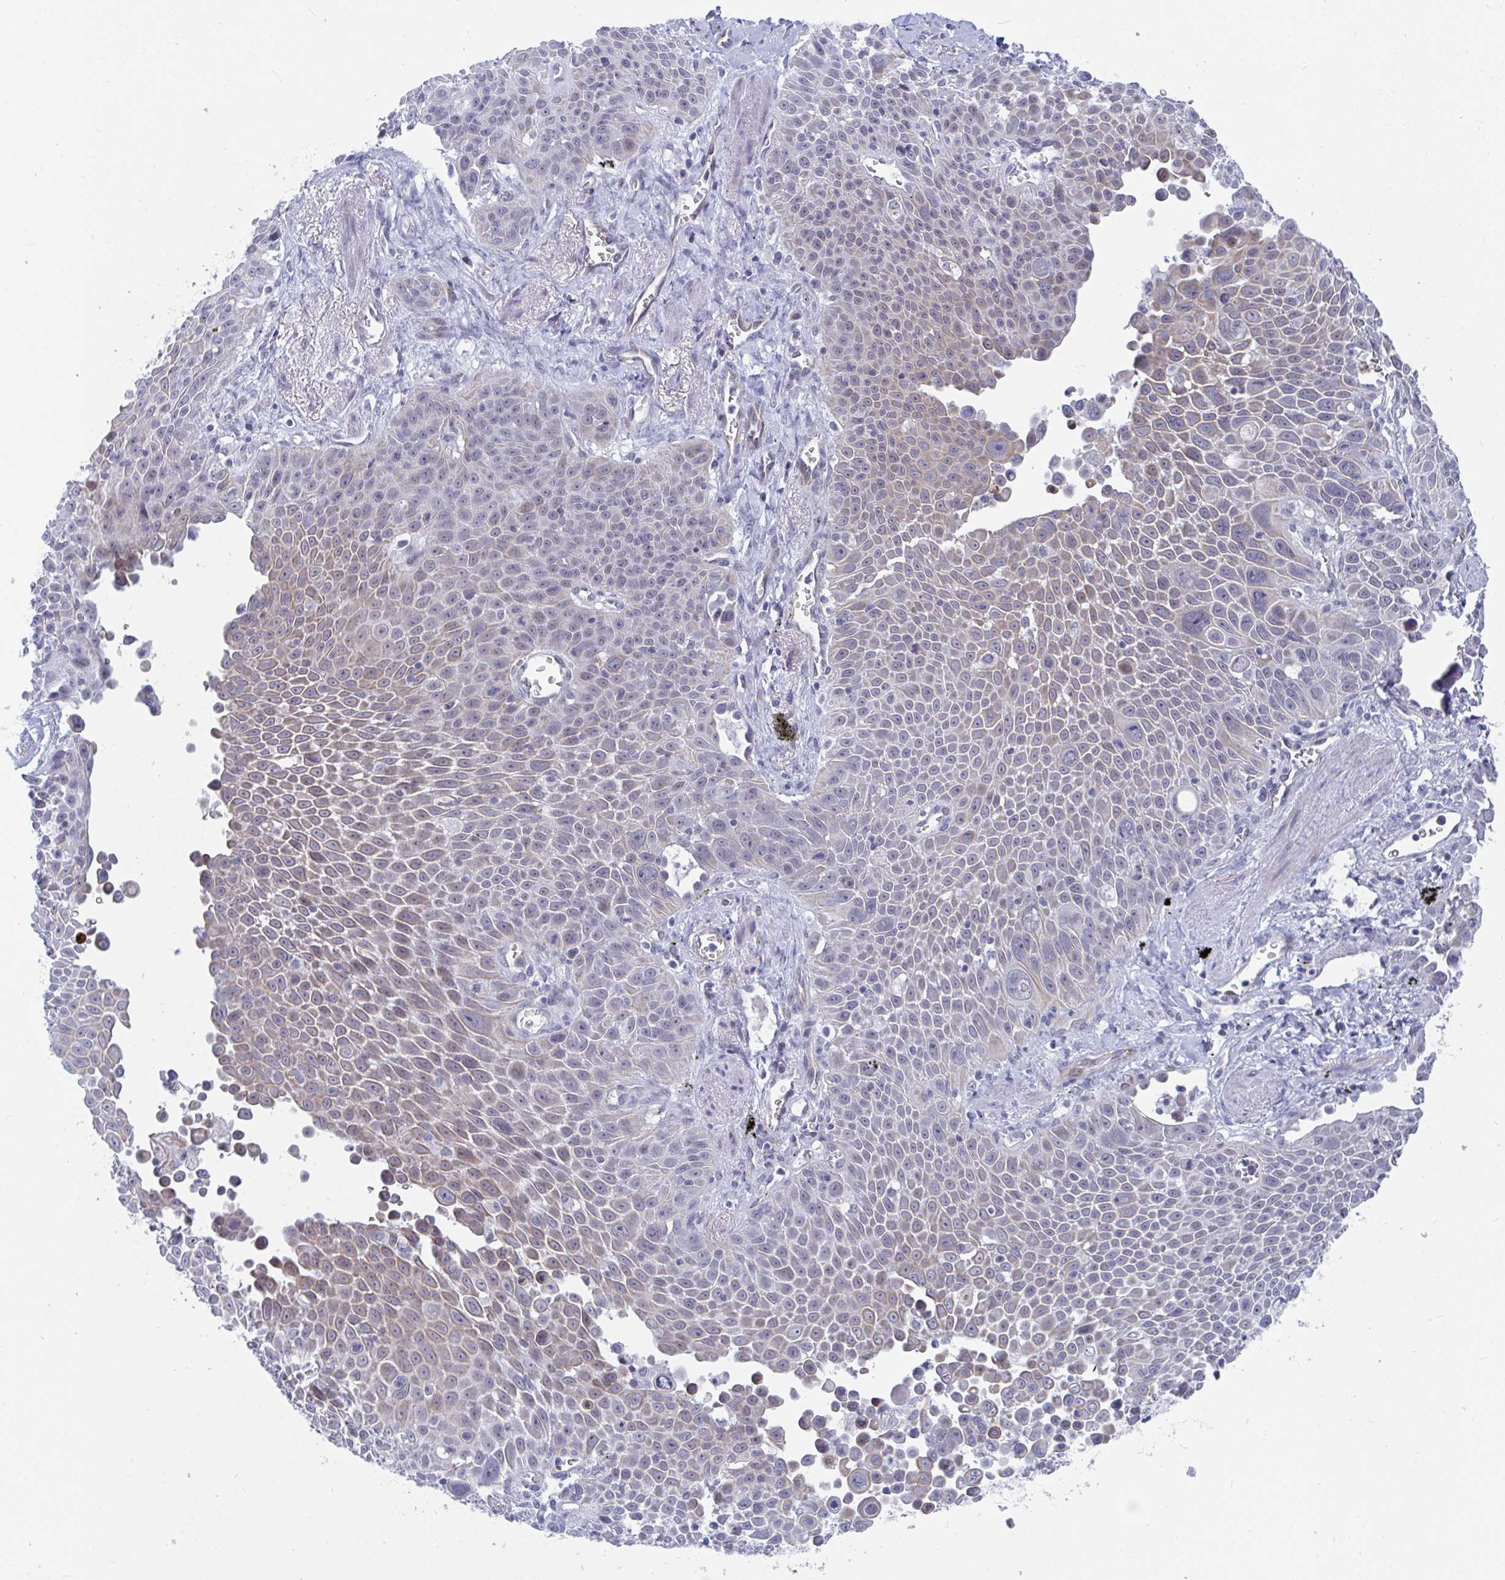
{"staining": {"intensity": "weak", "quantity": ">75%", "location": "cytoplasmic/membranous"}, "tissue": "lung cancer", "cell_type": "Tumor cells", "image_type": "cancer", "snomed": [{"axis": "morphology", "description": "Squamous cell carcinoma, NOS"}, {"axis": "morphology", "description": "Squamous cell carcinoma, metastatic, NOS"}, {"axis": "topography", "description": "Lymph node"}, {"axis": "topography", "description": "Lung"}], "caption": "Immunohistochemistry (DAB) staining of lung cancer (metastatic squamous cell carcinoma) reveals weak cytoplasmic/membranous protein positivity in approximately >75% of tumor cells.", "gene": "DAOA", "patient": {"sex": "female", "age": 62}}